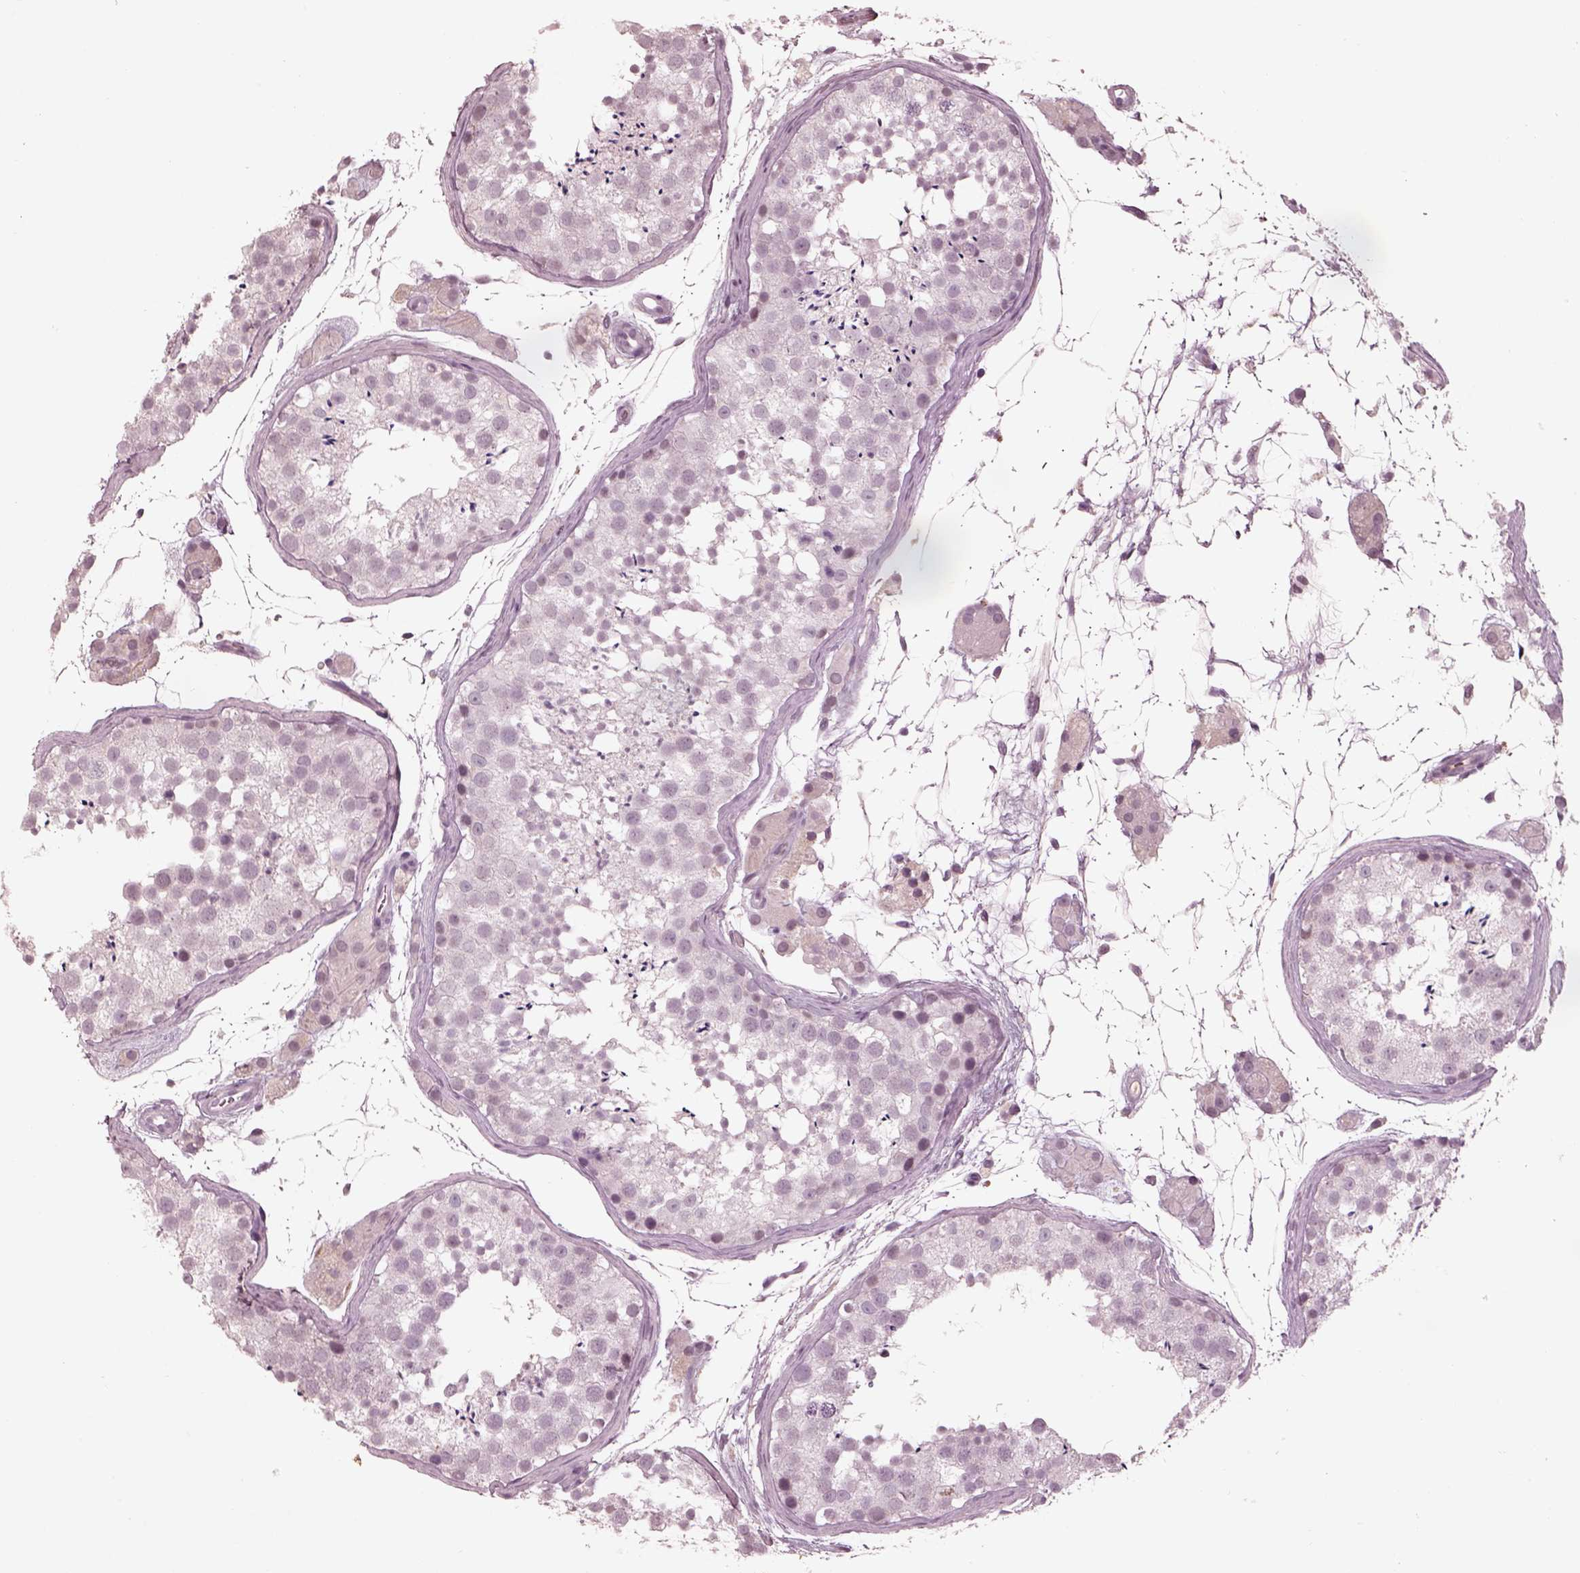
{"staining": {"intensity": "negative", "quantity": "none", "location": "none"}, "tissue": "testis", "cell_type": "Cells in seminiferous ducts", "image_type": "normal", "snomed": [{"axis": "morphology", "description": "Normal tissue, NOS"}, {"axis": "topography", "description": "Testis"}], "caption": "Immunohistochemistry photomicrograph of unremarkable testis stained for a protein (brown), which reveals no positivity in cells in seminiferous ducts.", "gene": "KCNA2", "patient": {"sex": "male", "age": 41}}